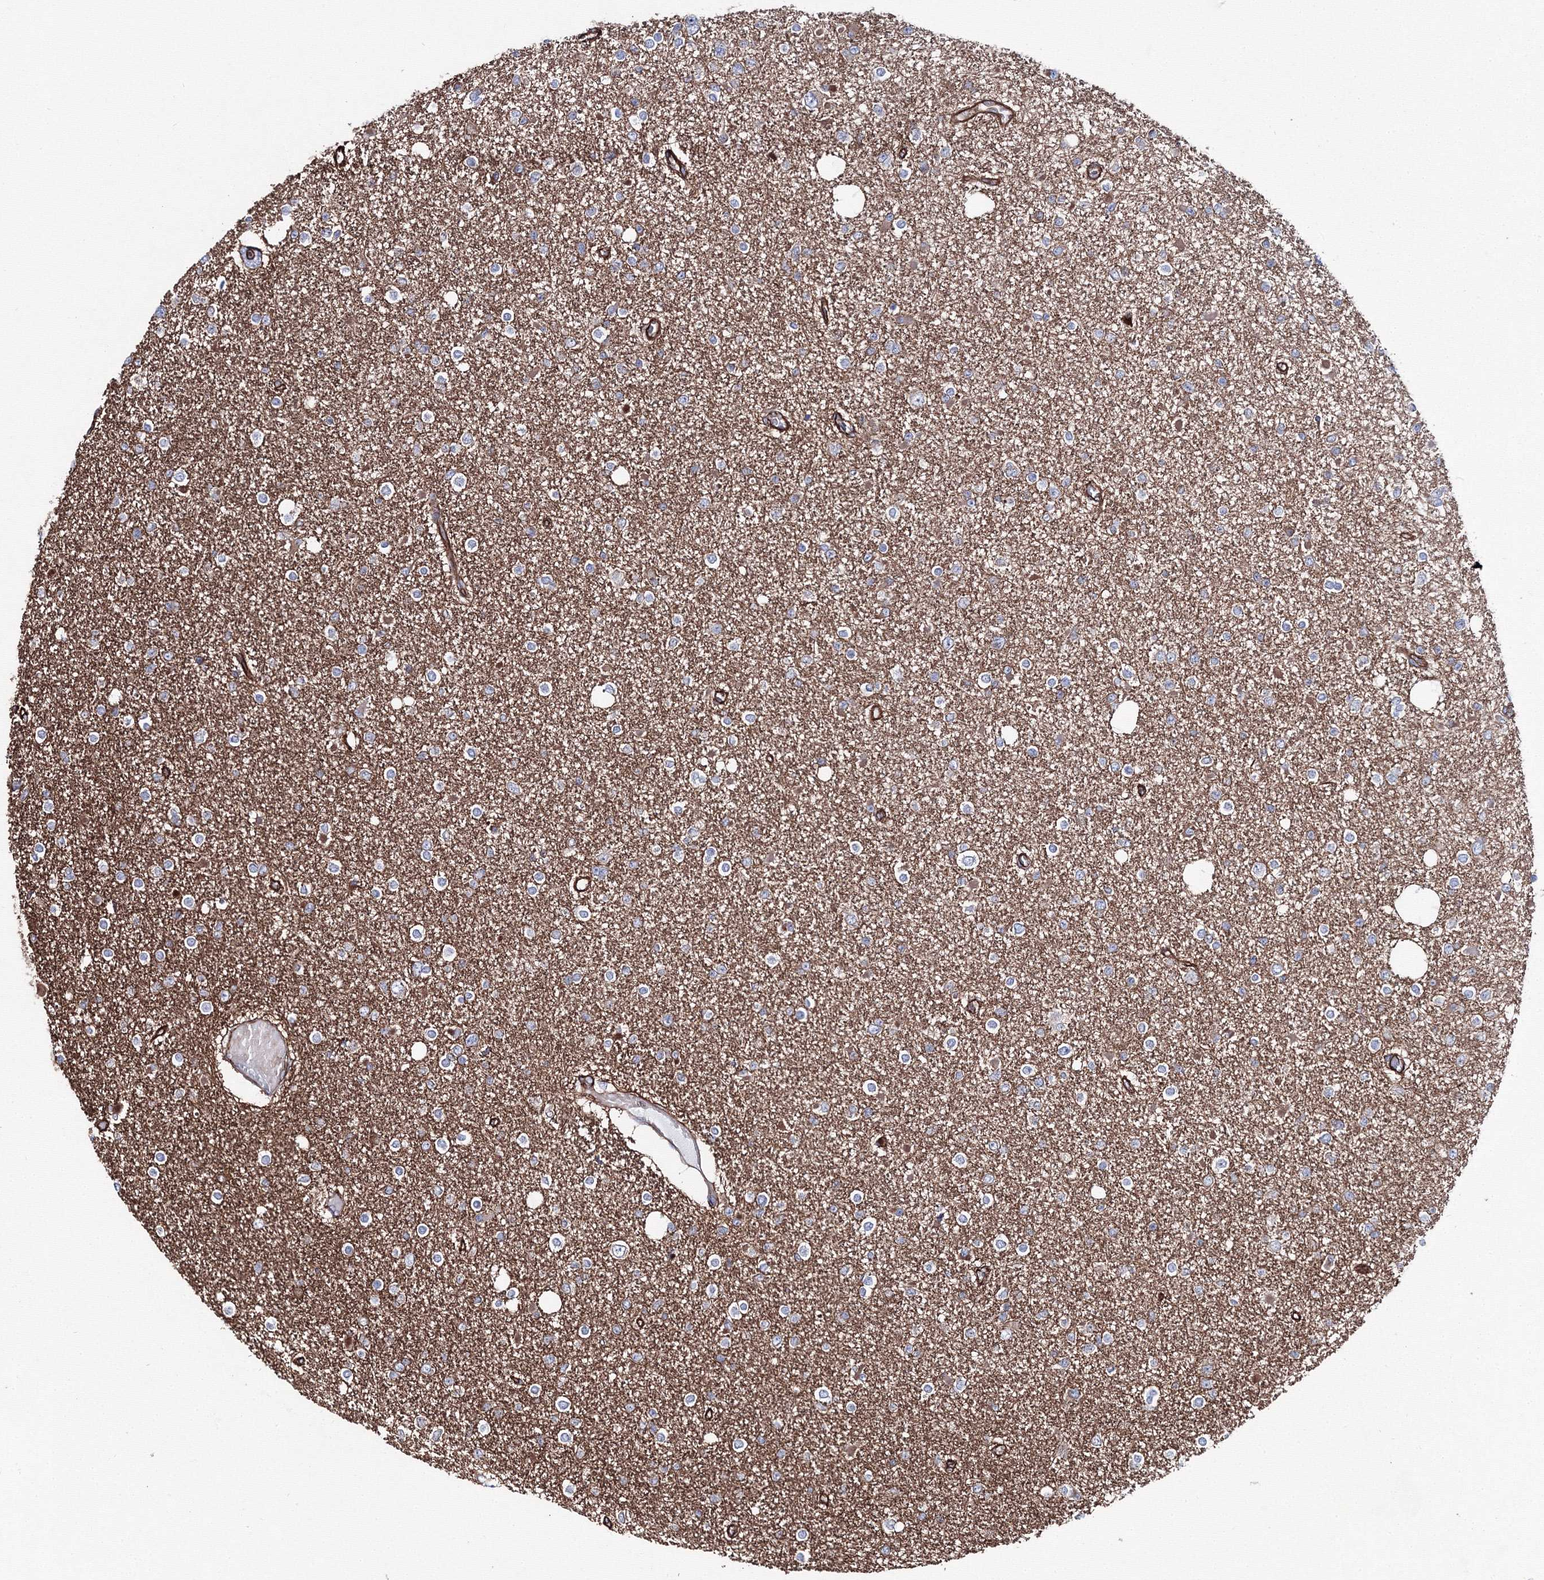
{"staining": {"intensity": "weak", "quantity": "<25%", "location": "cytoplasmic/membranous"}, "tissue": "glioma", "cell_type": "Tumor cells", "image_type": "cancer", "snomed": [{"axis": "morphology", "description": "Glioma, malignant, Low grade"}, {"axis": "topography", "description": "Brain"}], "caption": "This photomicrograph is of low-grade glioma (malignant) stained with IHC to label a protein in brown with the nuclei are counter-stained blue. There is no staining in tumor cells.", "gene": "ANKRD37", "patient": {"sex": "female", "age": 22}}